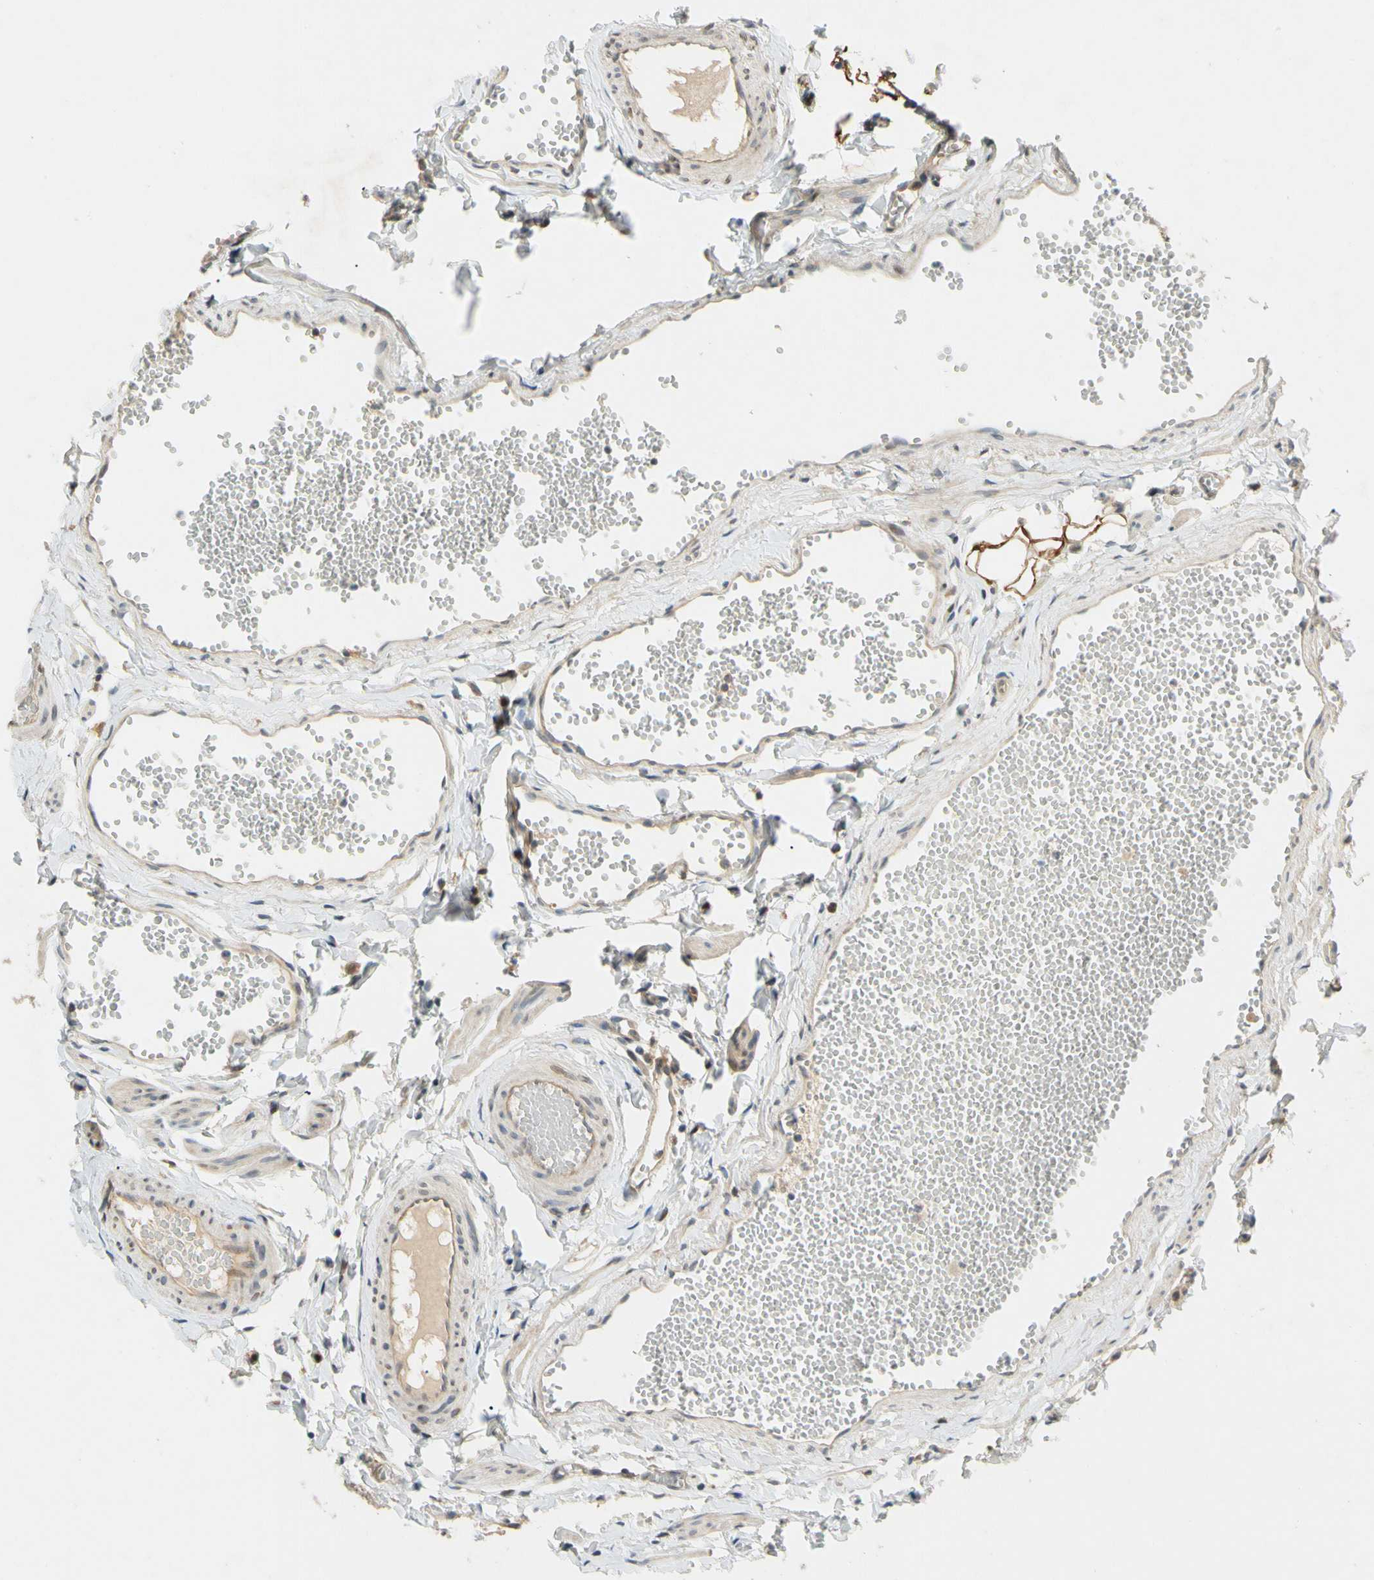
{"staining": {"intensity": "moderate", "quantity": ">75%", "location": "cytoplasmic/membranous"}, "tissue": "fallopian tube", "cell_type": "Glandular cells", "image_type": "normal", "snomed": [{"axis": "morphology", "description": "Normal tissue, NOS"}, {"axis": "topography", "description": "Fallopian tube"}, {"axis": "topography", "description": "Placenta"}], "caption": "Glandular cells exhibit medium levels of moderate cytoplasmic/membranous expression in about >75% of cells in benign fallopian tube. (DAB IHC with brightfield microscopy, high magnification).", "gene": "GATD1", "patient": {"sex": "female", "age": 34}}